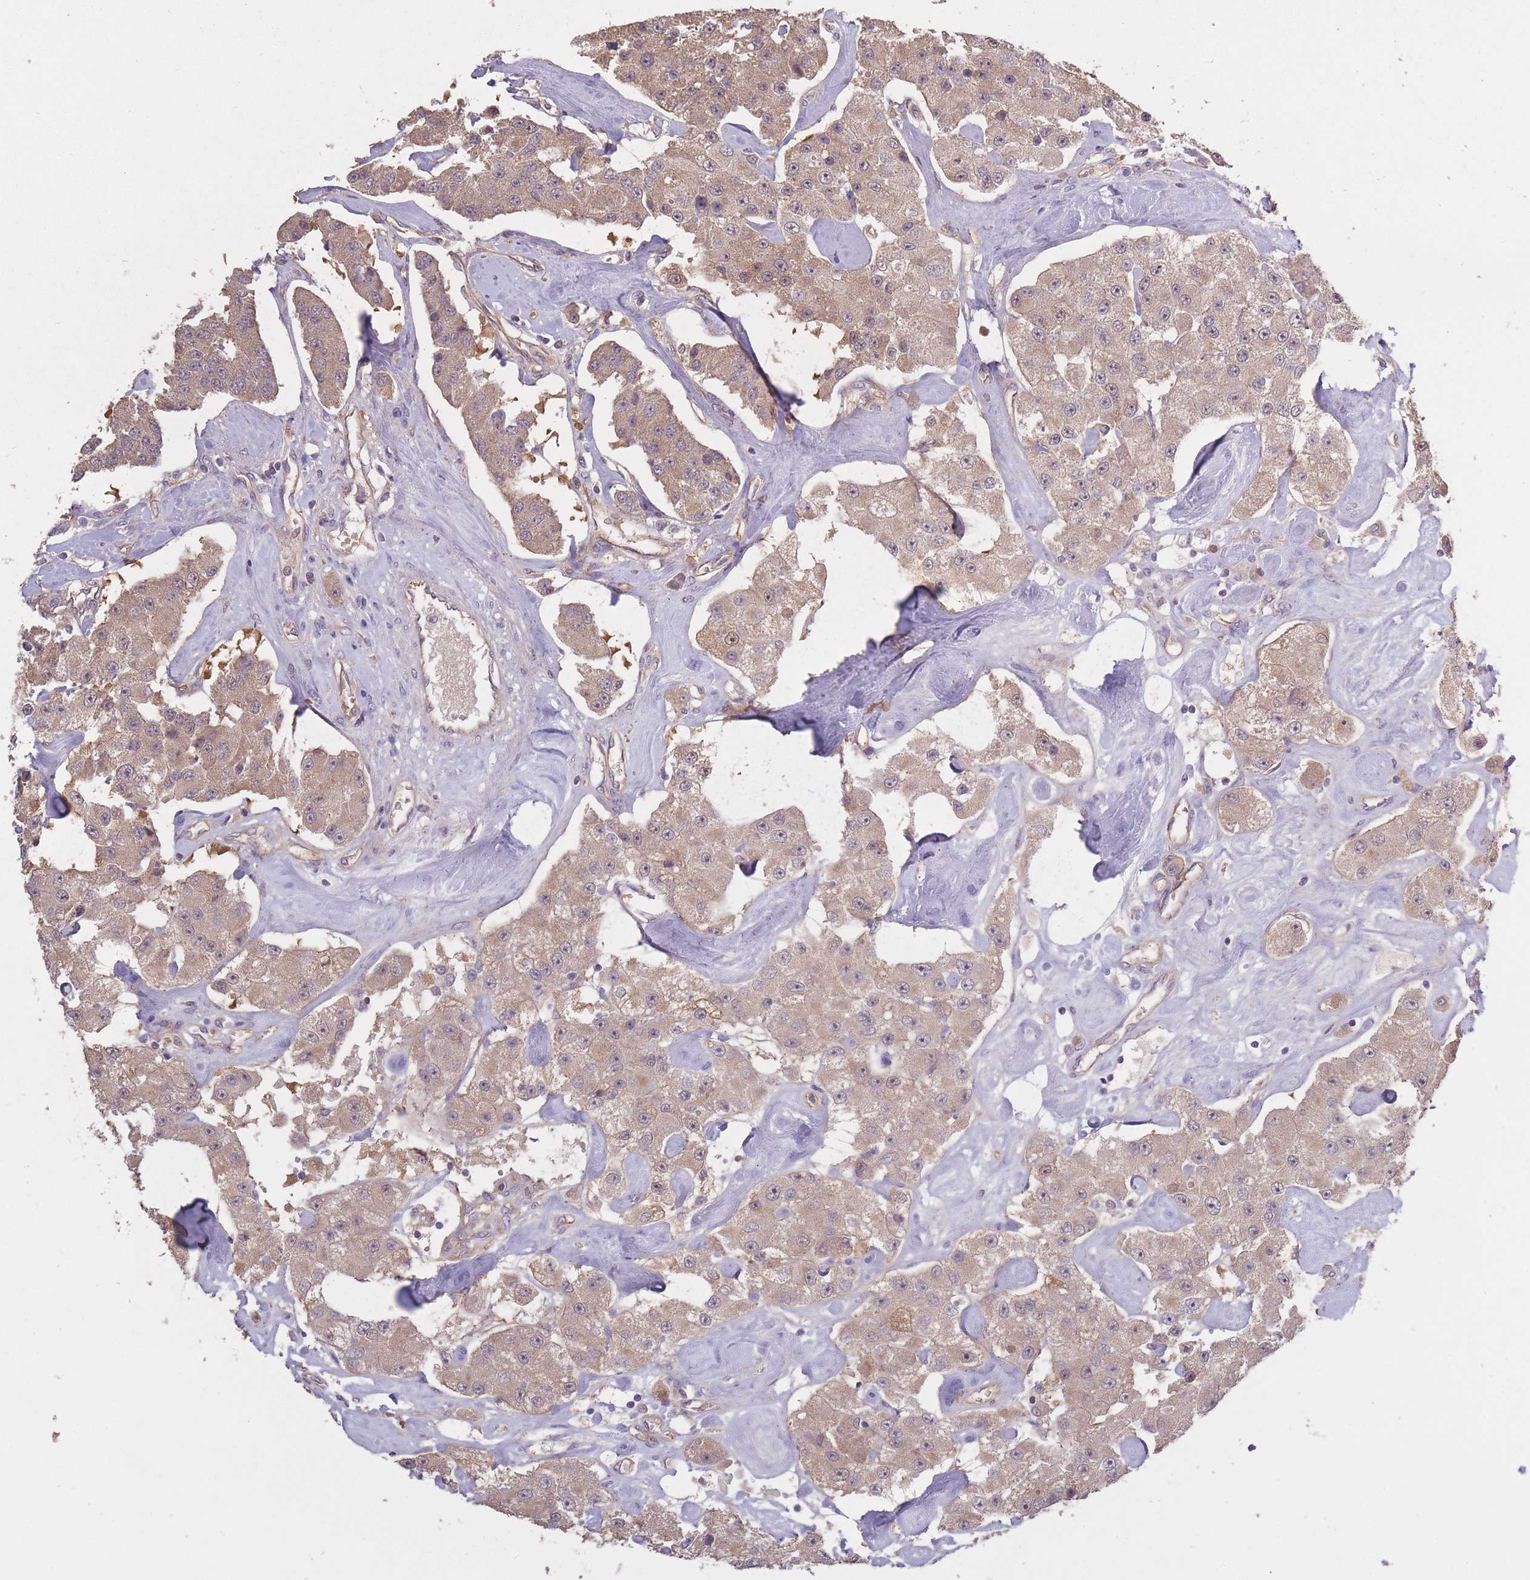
{"staining": {"intensity": "moderate", "quantity": ">75%", "location": "cytoplasmic/membranous"}, "tissue": "carcinoid", "cell_type": "Tumor cells", "image_type": "cancer", "snomed": [{"axis": "morphology", "description": "Carcinoid, malignant, NOS"}, {"axis": "topography", "description": "Pancreas"}], "caption": "This micrograph demonstrates carcinoid stained with IHC to label a protein in brown. The cytoplasmic/membranous of tumor cells show moderate positivity for the protein. Nuclei are counter-stained blue.", "gene": "KIAA1755", "patient": {"sex": "male", "age": 41}}